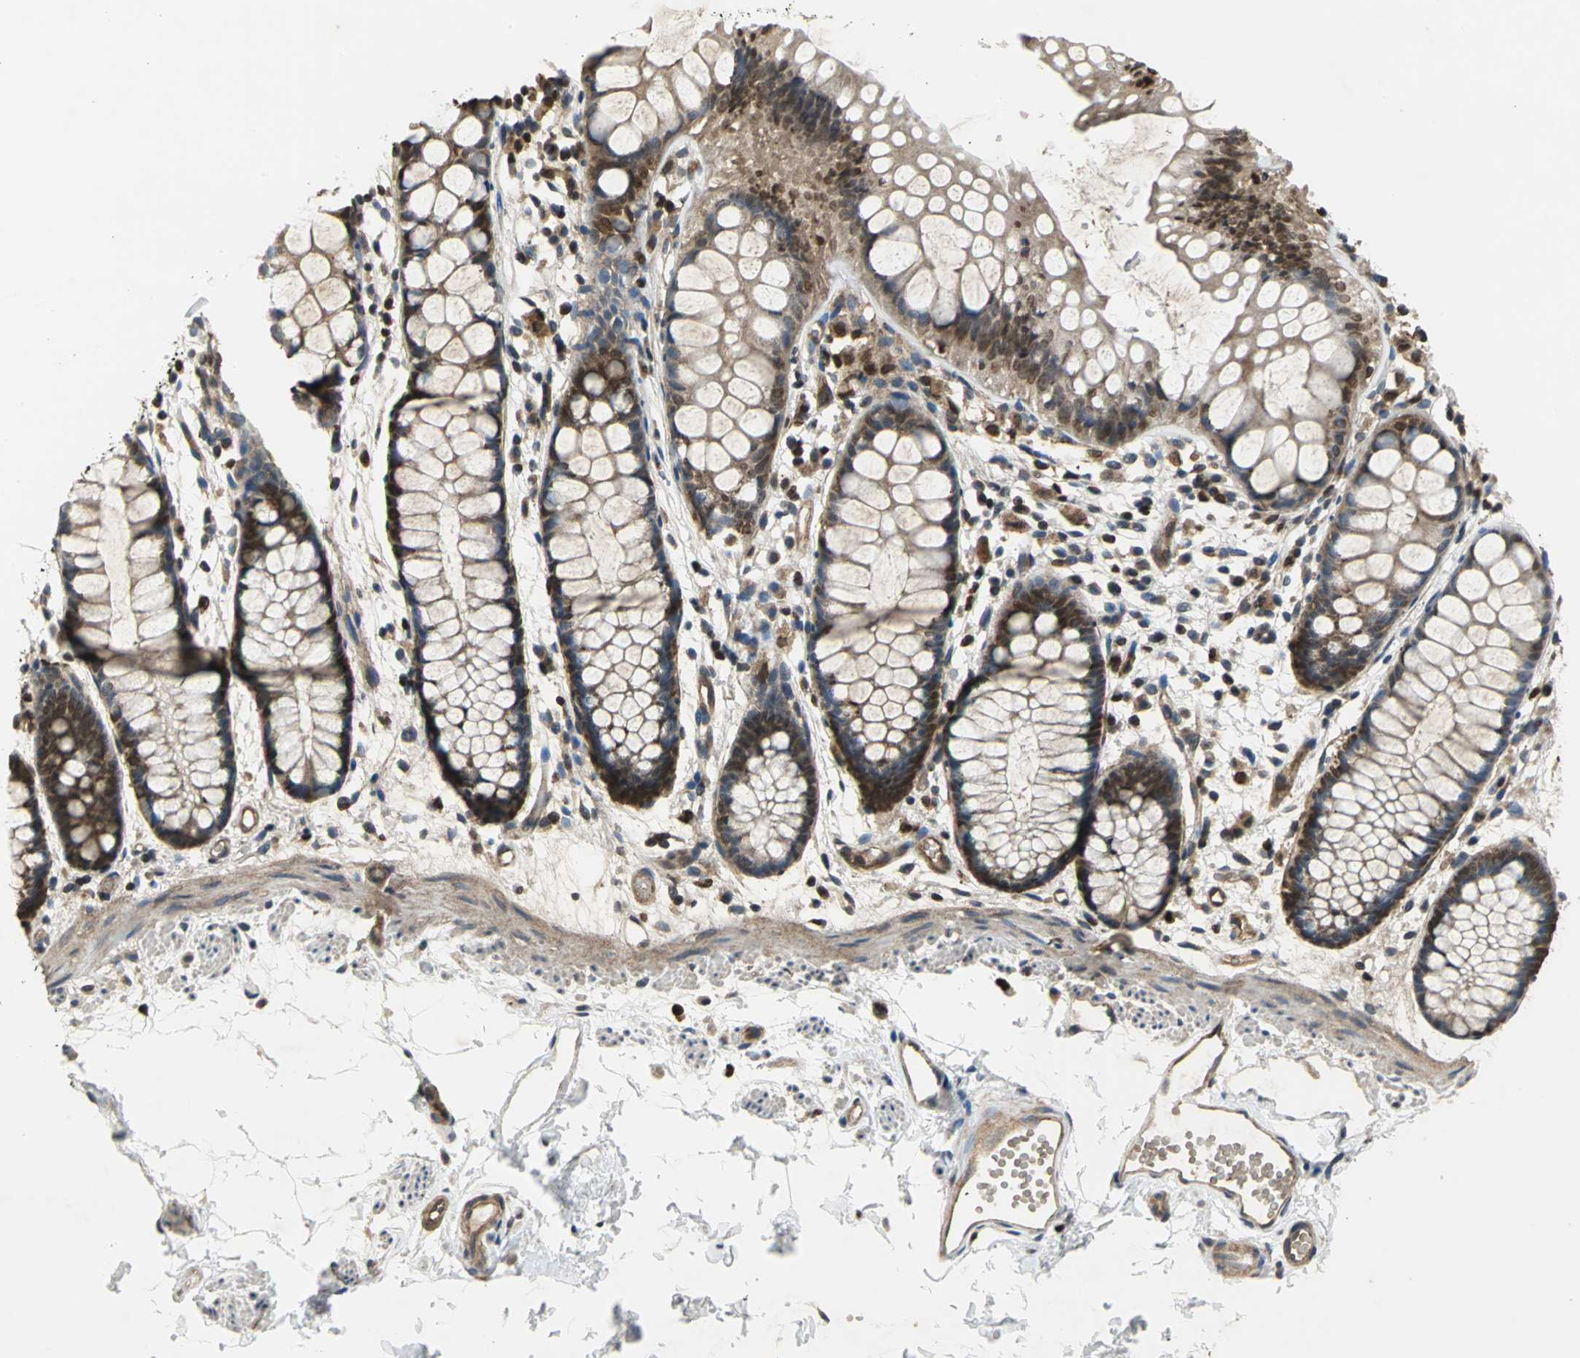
{"staining": {"intensity": "strong", "quantity": ">75%", "location": "cytoplasmic/membranous,nuclear"}, "tissue": "rectum", "cell_type": "Glandular cells", "image_type": "normal", "snomed": [{"axis": "morphology", "description": "Normal tissue, NOS"}, {"axis": "topography", "description": "Rectum"}], "caption": "Glandular cells reveal strong cytoplasmic/membranous,nuclear positivity in about >75% of cells in unremarkable rectum. (Stains: DAB in brown, nuclei in blue, Microscopy: brightfield microscopy at high magnification).", "gene": "AHR", "patient": {"sex": "female", "age": 66}}